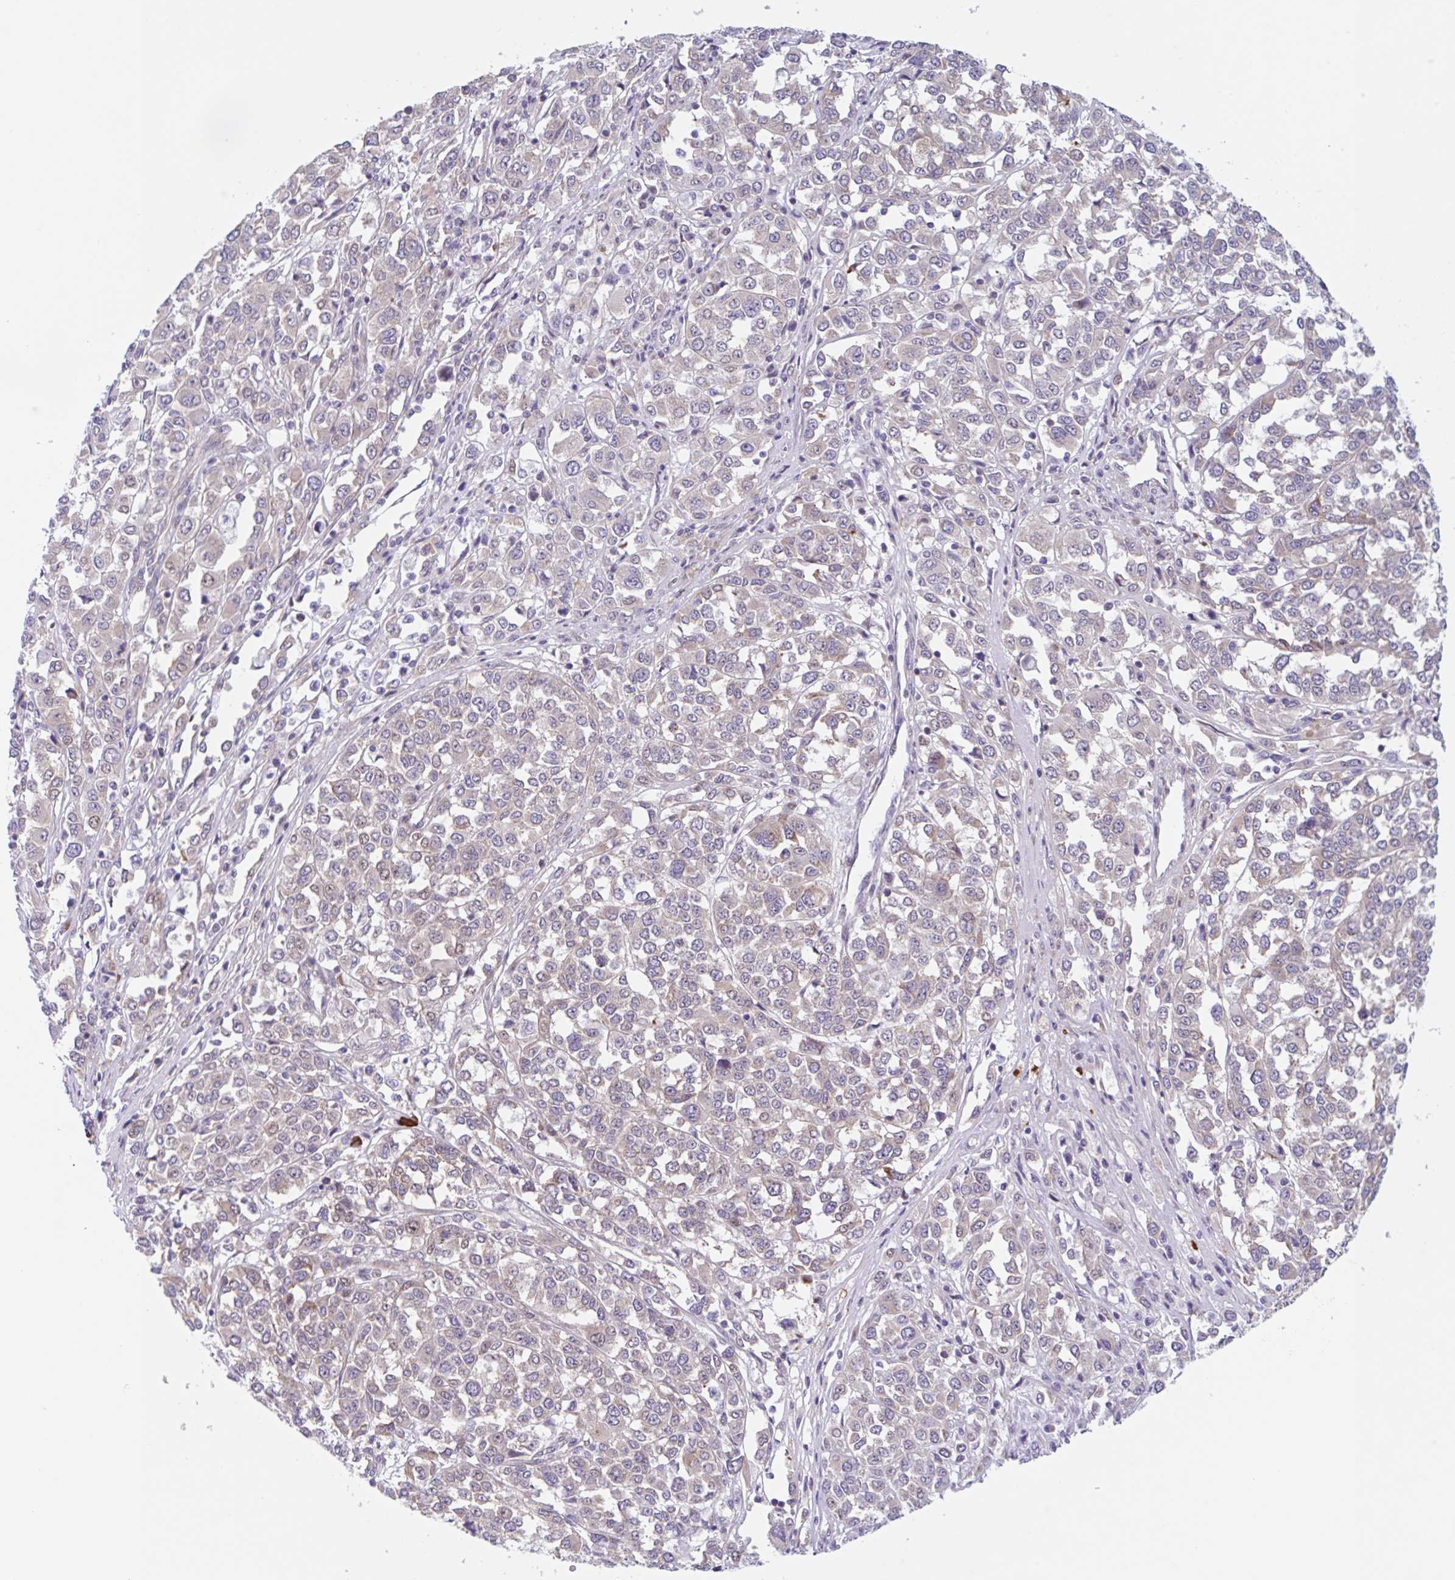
{"staining": {"intensity": "weak", "quantity": "<25%", "location": "cytoplasmic/membranous"}, "tissue": "melanoma", "cell_type": "Tumor cells", "image_type": "cancer", "snomed": [{"axis": "morphology", "description": "Malignant melanoma, Metastatic site"}, {"axis": "topography", "description": "Lymph node"}], "caption": "Human malignant melanoma (metastatic site) stained for a protein using IHC demonstrates no staining in tumor cells.", "gene": "TBPL2", "patient": {"sex": "male", "age": 44}}